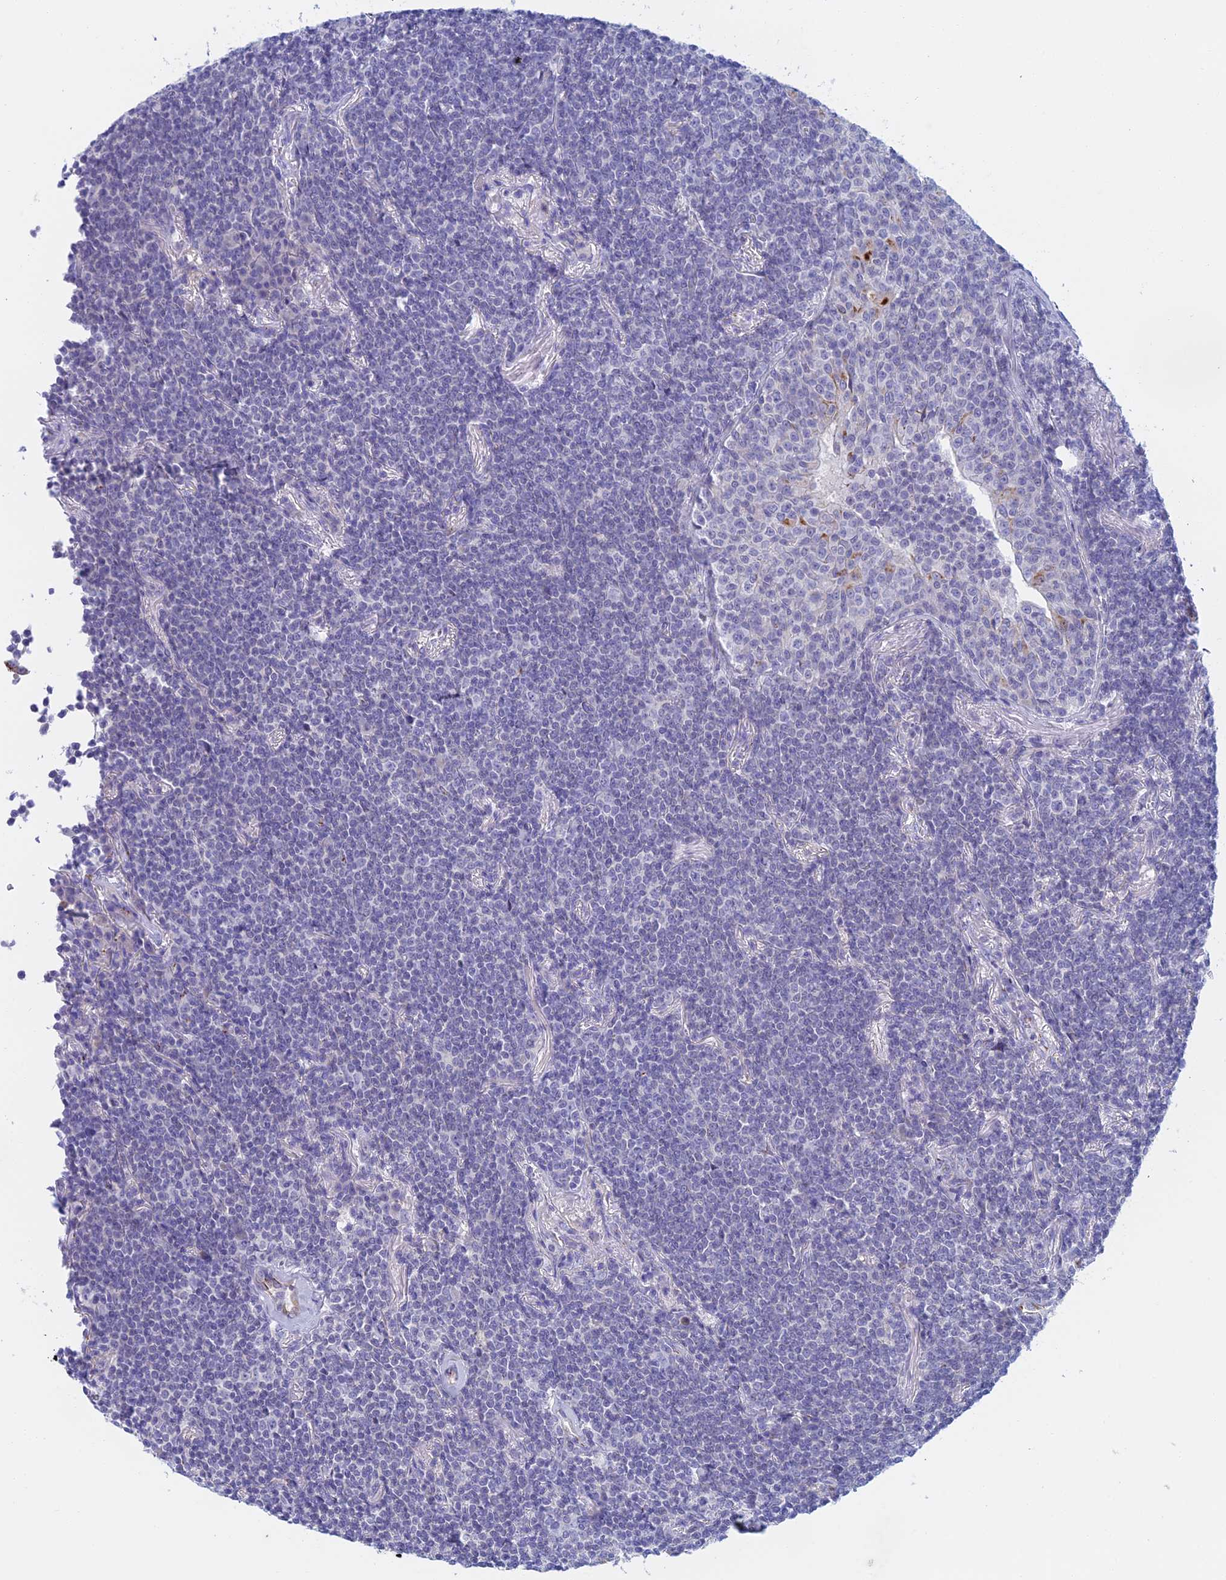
{"staining": {"intensity": "negative", "quantity": "none", "location": "none"}, "tissue": "lymphoma", "cell_type": "Tumor cells", "image_type": "cancer", "snomed": [{"axis": "morphology", "description": "Malignant lymphoma, non-Hodgkin's type, Low grade"}, {"axis": "topography", "description": "Lung"}], "caption": "This is an IHC micrograph of human lymphoma. There is no staining in tumor cells.", "gene": "SLC24A3", "patient": {"sex": "female", "age": 71}}